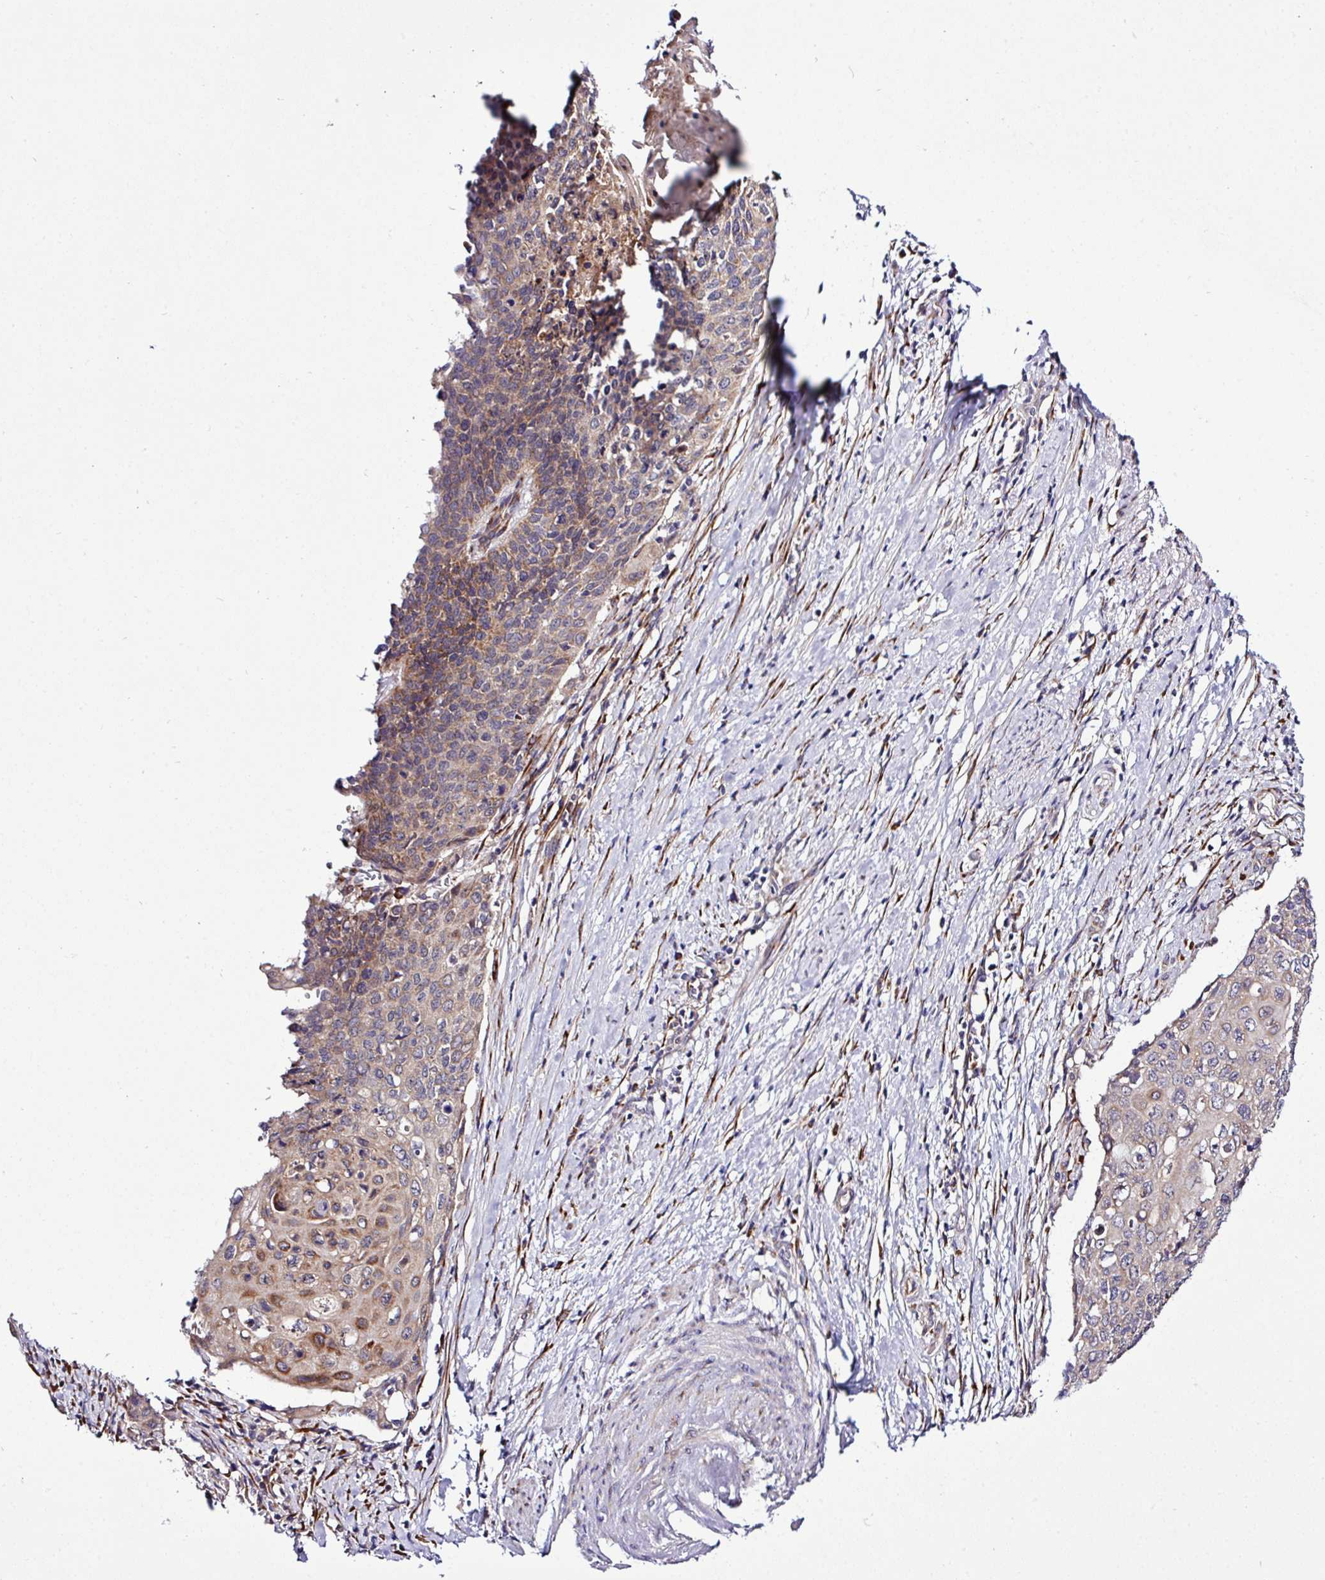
{"staining": {"intensity": "weak", "quantity": "25%-75%", "location": "cytoplasmic/membranous"}, "tissue": "cervical cancer", "cell_type": "Tumor cells", "image_type": "cancer", "snomed": [{"axis": "morphology", "description": "Squamous cell carcinoma, NOS"}, {"axis": "topography", "description": "Cervix"}], "caption": "The immunohistochemical stain labels weak cytoplasmic/membranous expression in tumor cells of cervical cancer (squamous cell carcinoma) tissue. Nuclei are stained in blue.", "gene": "TM2D2", "patient": {"sex": "female", "age": 39}}